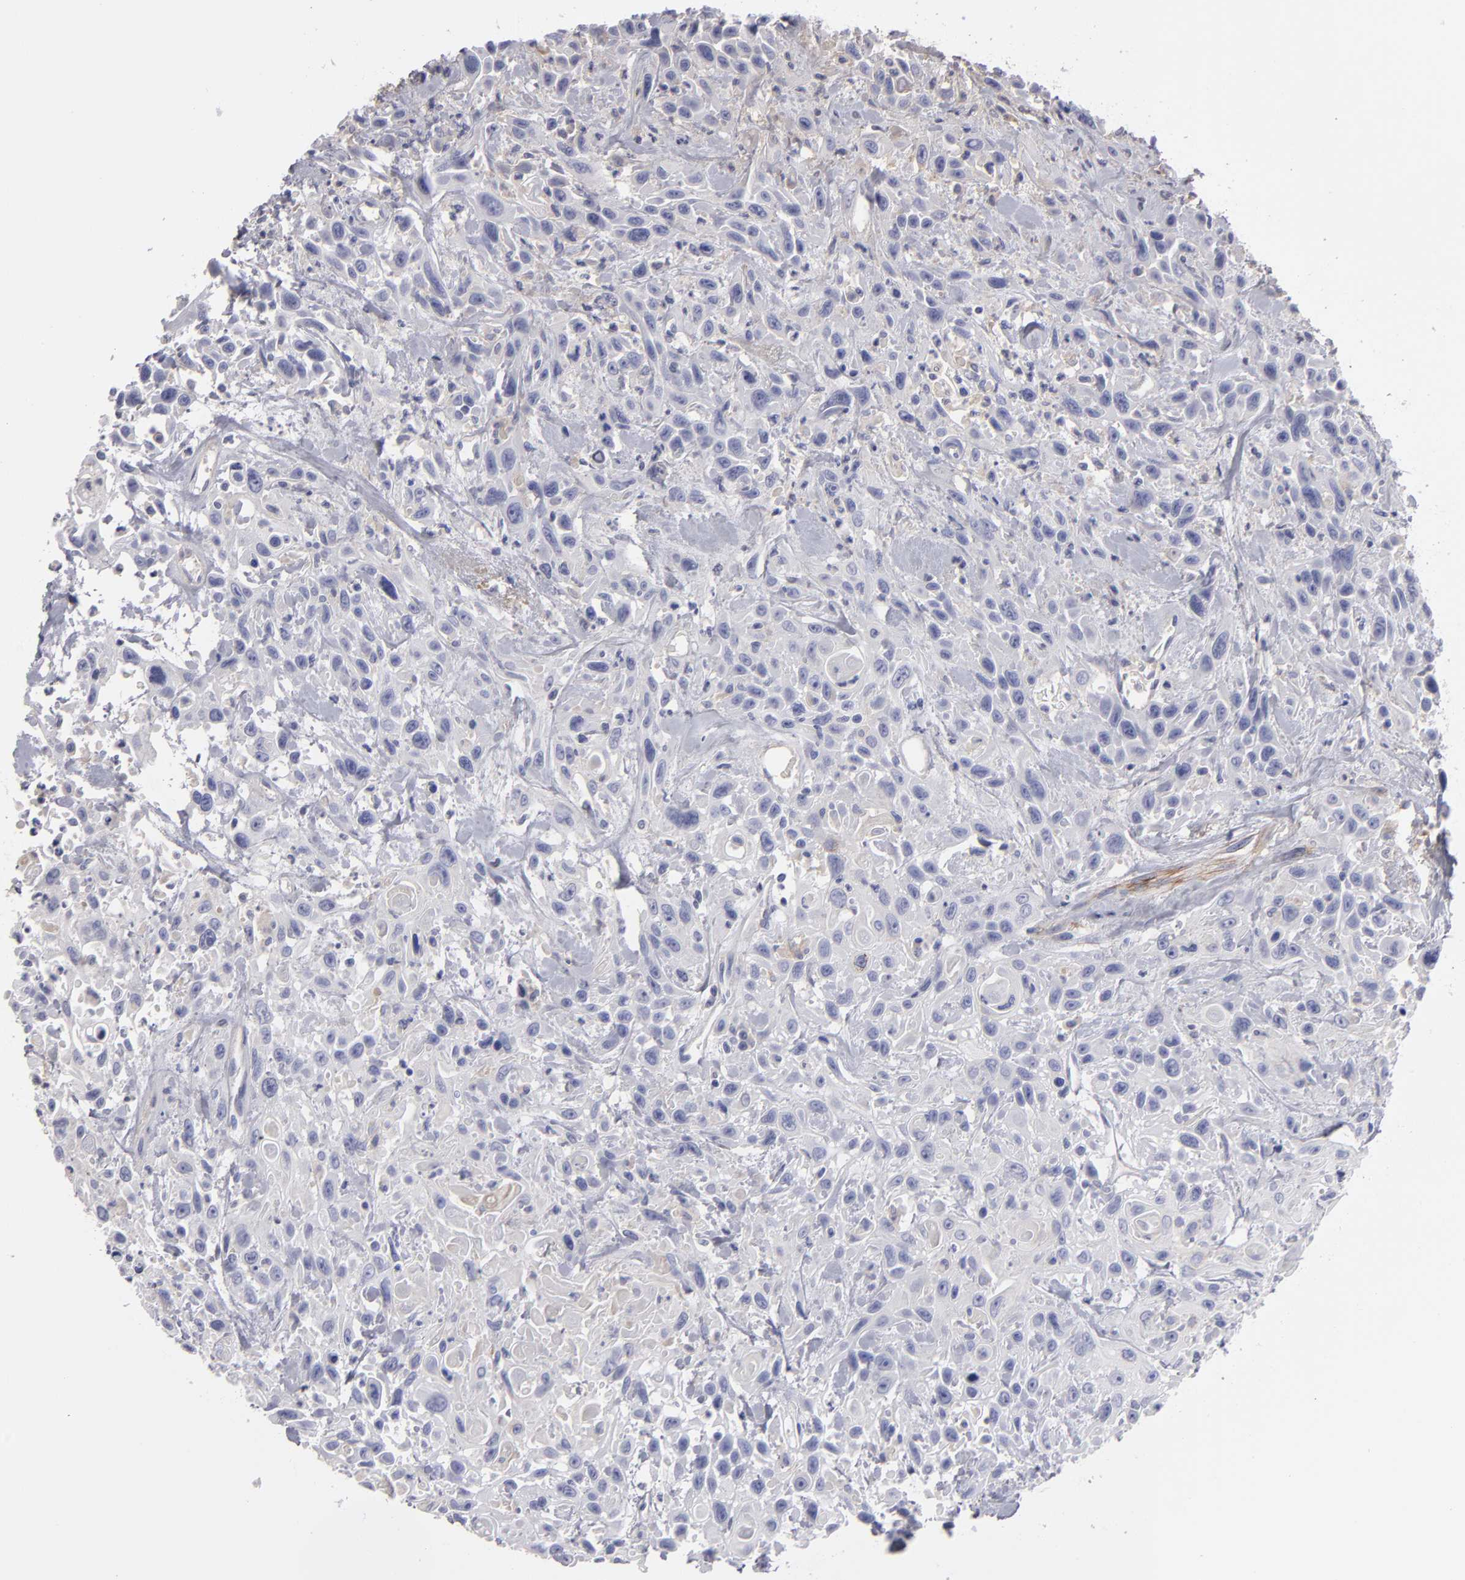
{"staining": {"intensity": "negative", "quantity": "none", "location": "none"}, "tissue": "urothelial cancer", "cell_type": "Tumor cells", "image_type": "cancer", "snomed": [{"axis": "morphology", "description": "Urothelial carcinoma, High grade"}, {"axis": "topography", "description": "Urinary bladder"}], "caption": "Urothelial cancer was stained to show a protein in brown. There is no significant staining in tumor cells. (Stains: DAB (3,3'-diaminobenzidine) immunohistochemistry with hematoxylin counter stain, Microscopy: brightfield microscopy at high magnification).", "gene": "FBLN1", "patient": {"sex": "female", "age": 84}}